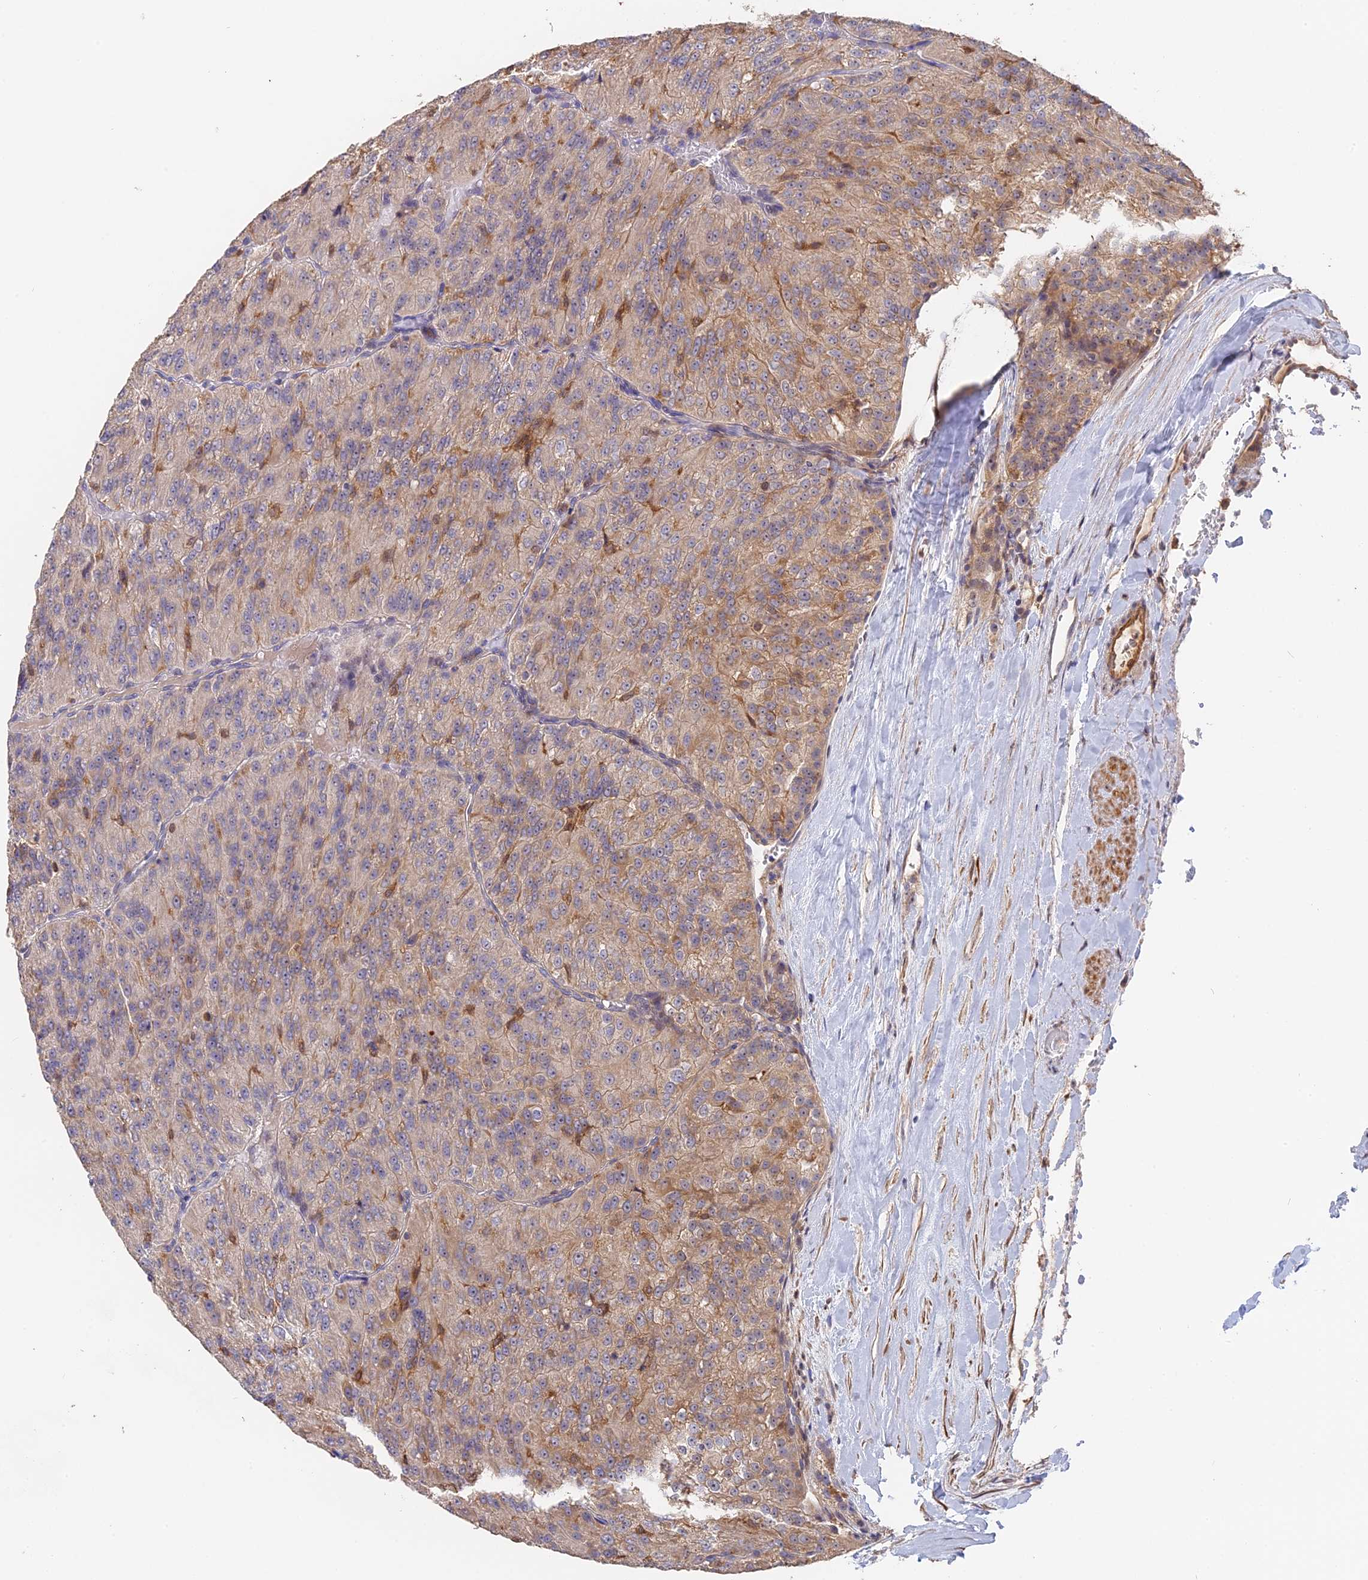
{"staining": {"intensity": "moderate", "quantity": "<25%", "location": "cytoplasmic/membranous"}, "tissue": "renal cancer", "cell_type": "Tumor cells", "image_type": "cancer", "snomed": [{"axis": "morphology", "description": "Adenocarcinoma, NOS"}, {"axis": "topography", "description": "Kidney"}], "caption": "Protein staining shows moderate cytoplasmic/membranous expression in about <25% of tumor cells in renal cancer (adenocarcinoma).", "gene": "SAC3D1", "patient": {"sex": "female", "age": 63}}